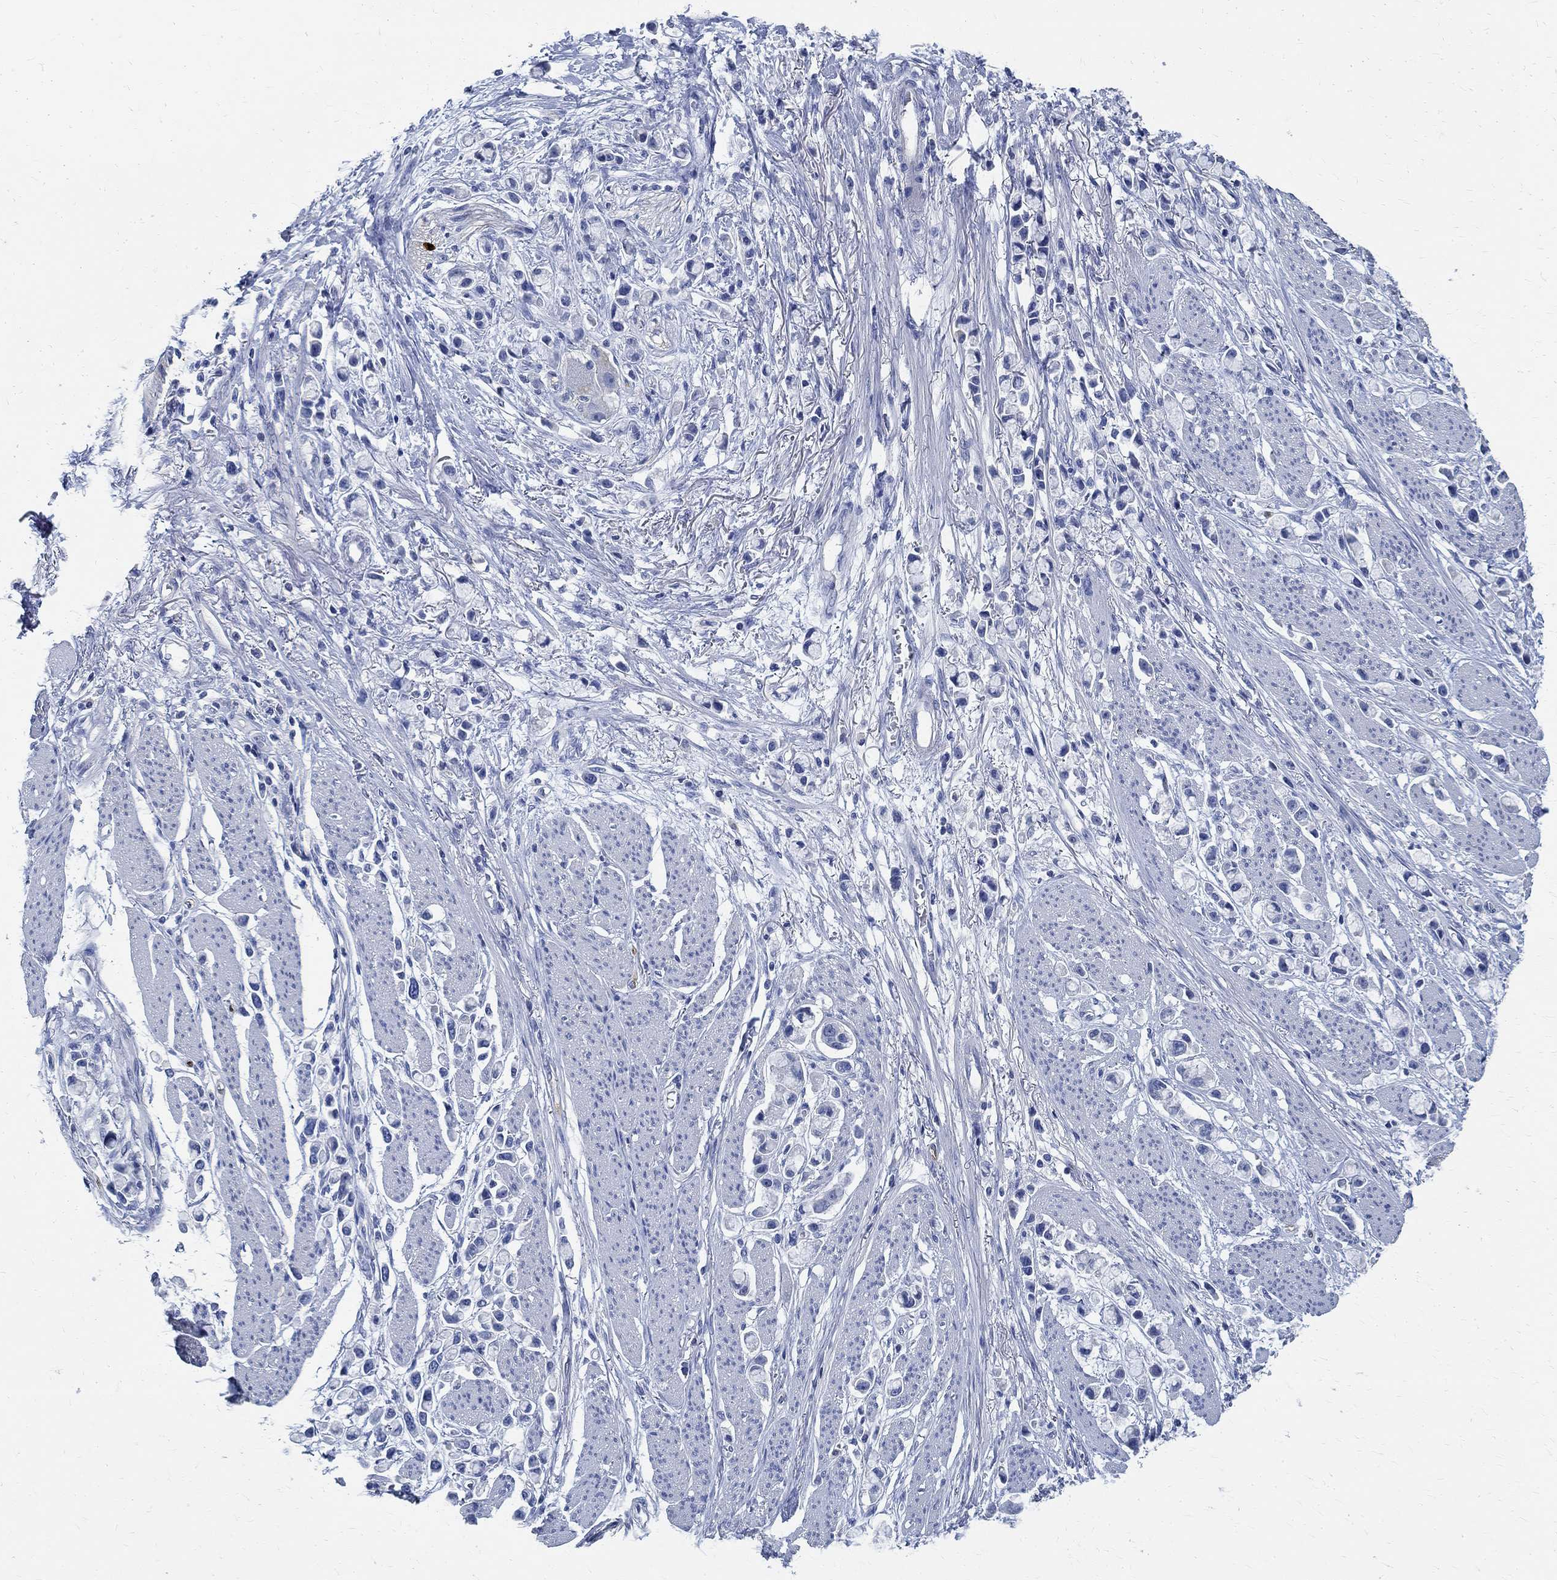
{"staining": {"intensity": "negative", "quantity": "none", "location": "none"}, "tissue": "stomach cancer", "cell_type": "Tumor cells", "image_type": "cancer", "snomed": [{"axis": "morphology", "description": "Adenocarcinoma, NOS"}, {"axis": "topography", "description": "Stomach"}], "caption": "High power microscopy histopathology image of an IHC photomicrograph of stomach cancer (adenocarcinoma), revealing no significant staining in tumor cells.", "gene": "PRX", "patient": {"sex": "female", "age": 81}}